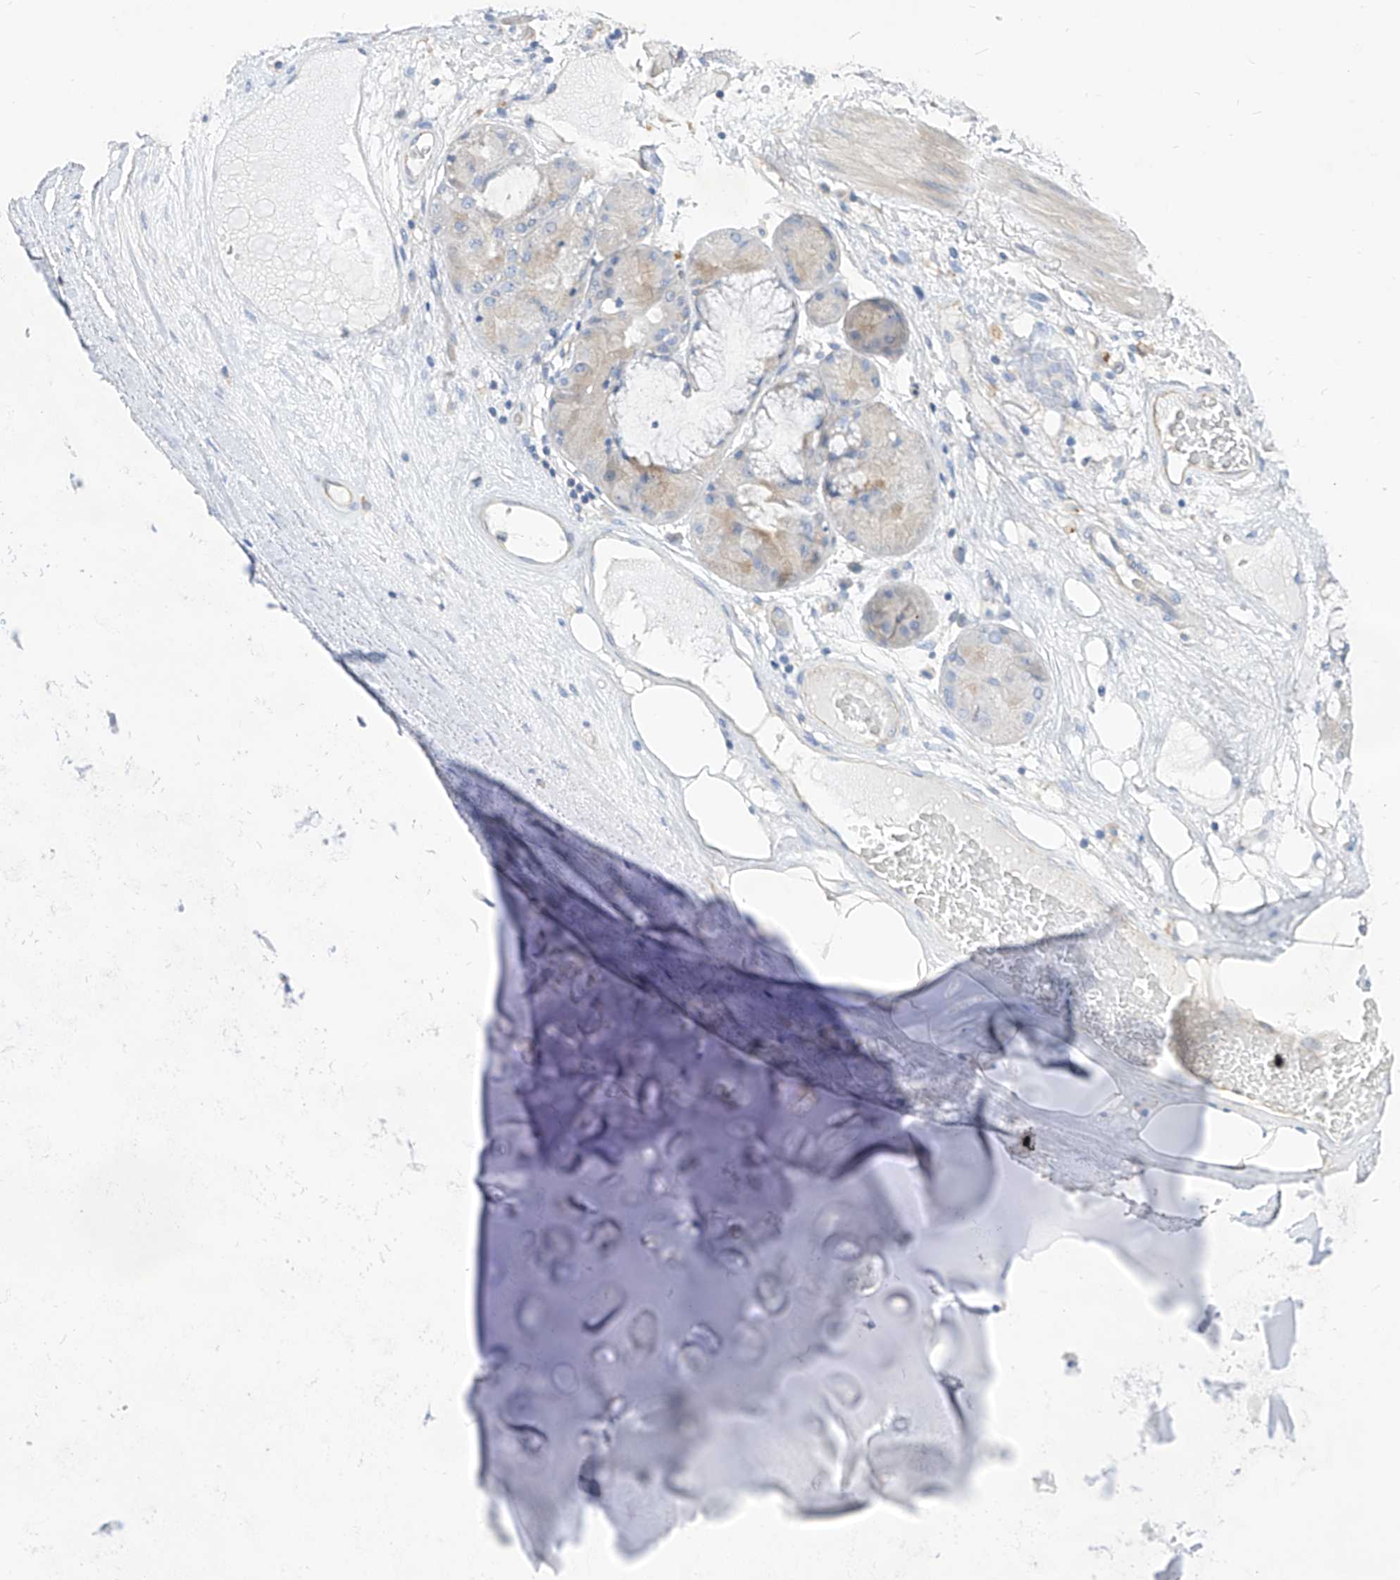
{"staining": {"intensity": "negative", "quantity": "none", "location": "none"}, "tissue": "adipose tissue", "cell_type": "Adipocytes", "image_type": "normal", "snomed": [{"axis": "morphology", "description": "Normal tissue, NOS"}, {"axis": "morphology", "description": "Squamous cell carcinoma, NOS"}, {"axis": "topography", "description": "Lymph node"}, {"axis": "topography", "description": "Bronchus"}, {"axis": "topography", "description": "Lung"}], "caption": "High magnification brightfield microscopy of normal adipose tissue stained with DAB (brown) and counterstained with hematoxylin (blue): adipocytes show no significant expression.", "gene": "SCGB2A1", "patient": {"sex": "male", "age": 66}}